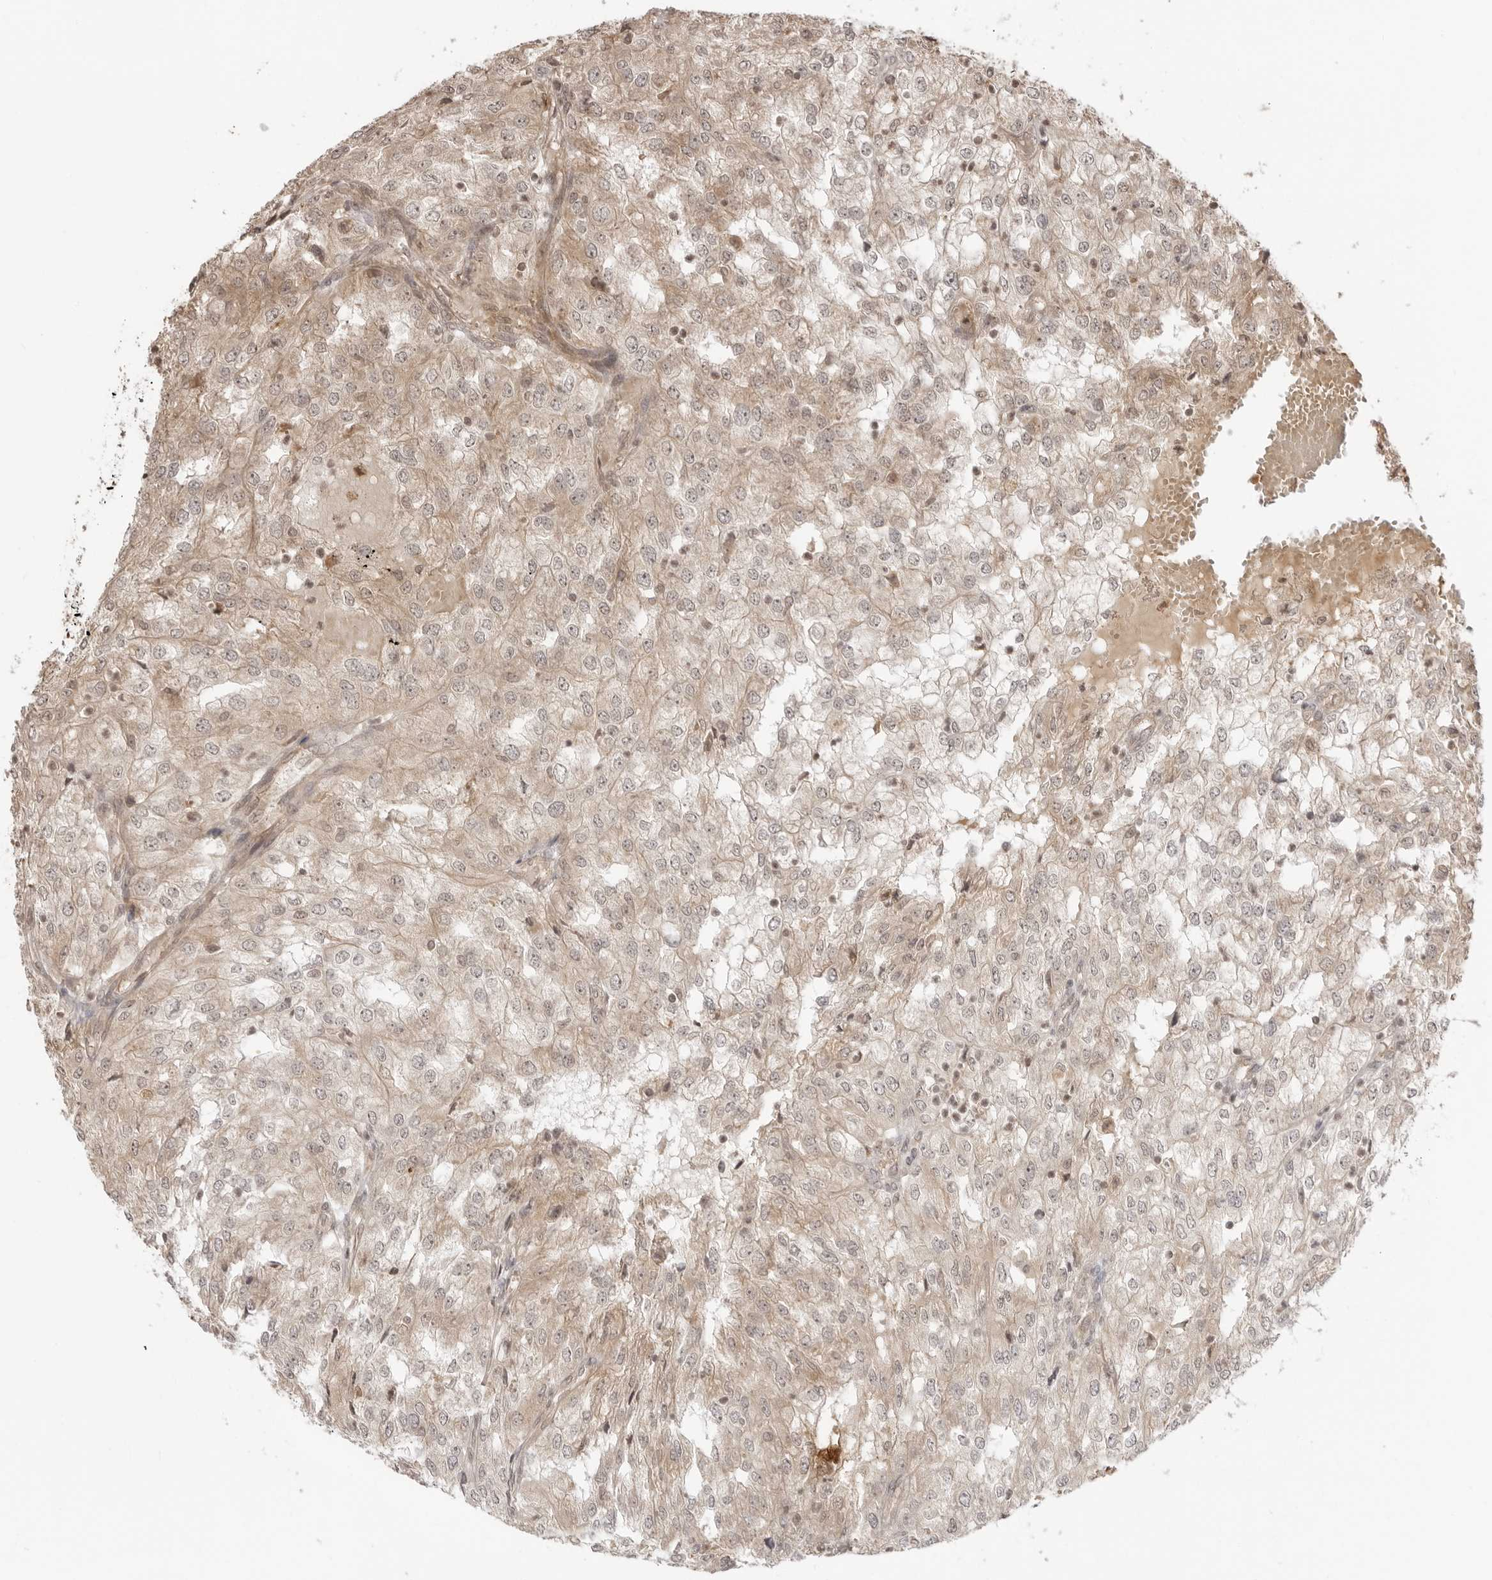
{"staining": {"intensity": "weak", "quantity": "25%-75%", "location": "cytoplasmic/membranous,nuclear"}, "tissue": "renal cancer", "cell_type": "Tumor cells", "image_type": "cancer", "snomed": [{"axis": "morphology", "description": "Adenocarcinoma, NOS"}, {"axis": "topography", "description": "Kidney"}], "caption": "IHC of human renal cancer reveals low levels of weak cytoplasmic/membranous and nuclear expression in about 25%-75% of tumor cells.", "gene": "IKBKE", "patient": {"sex": "female", "age": 54}}